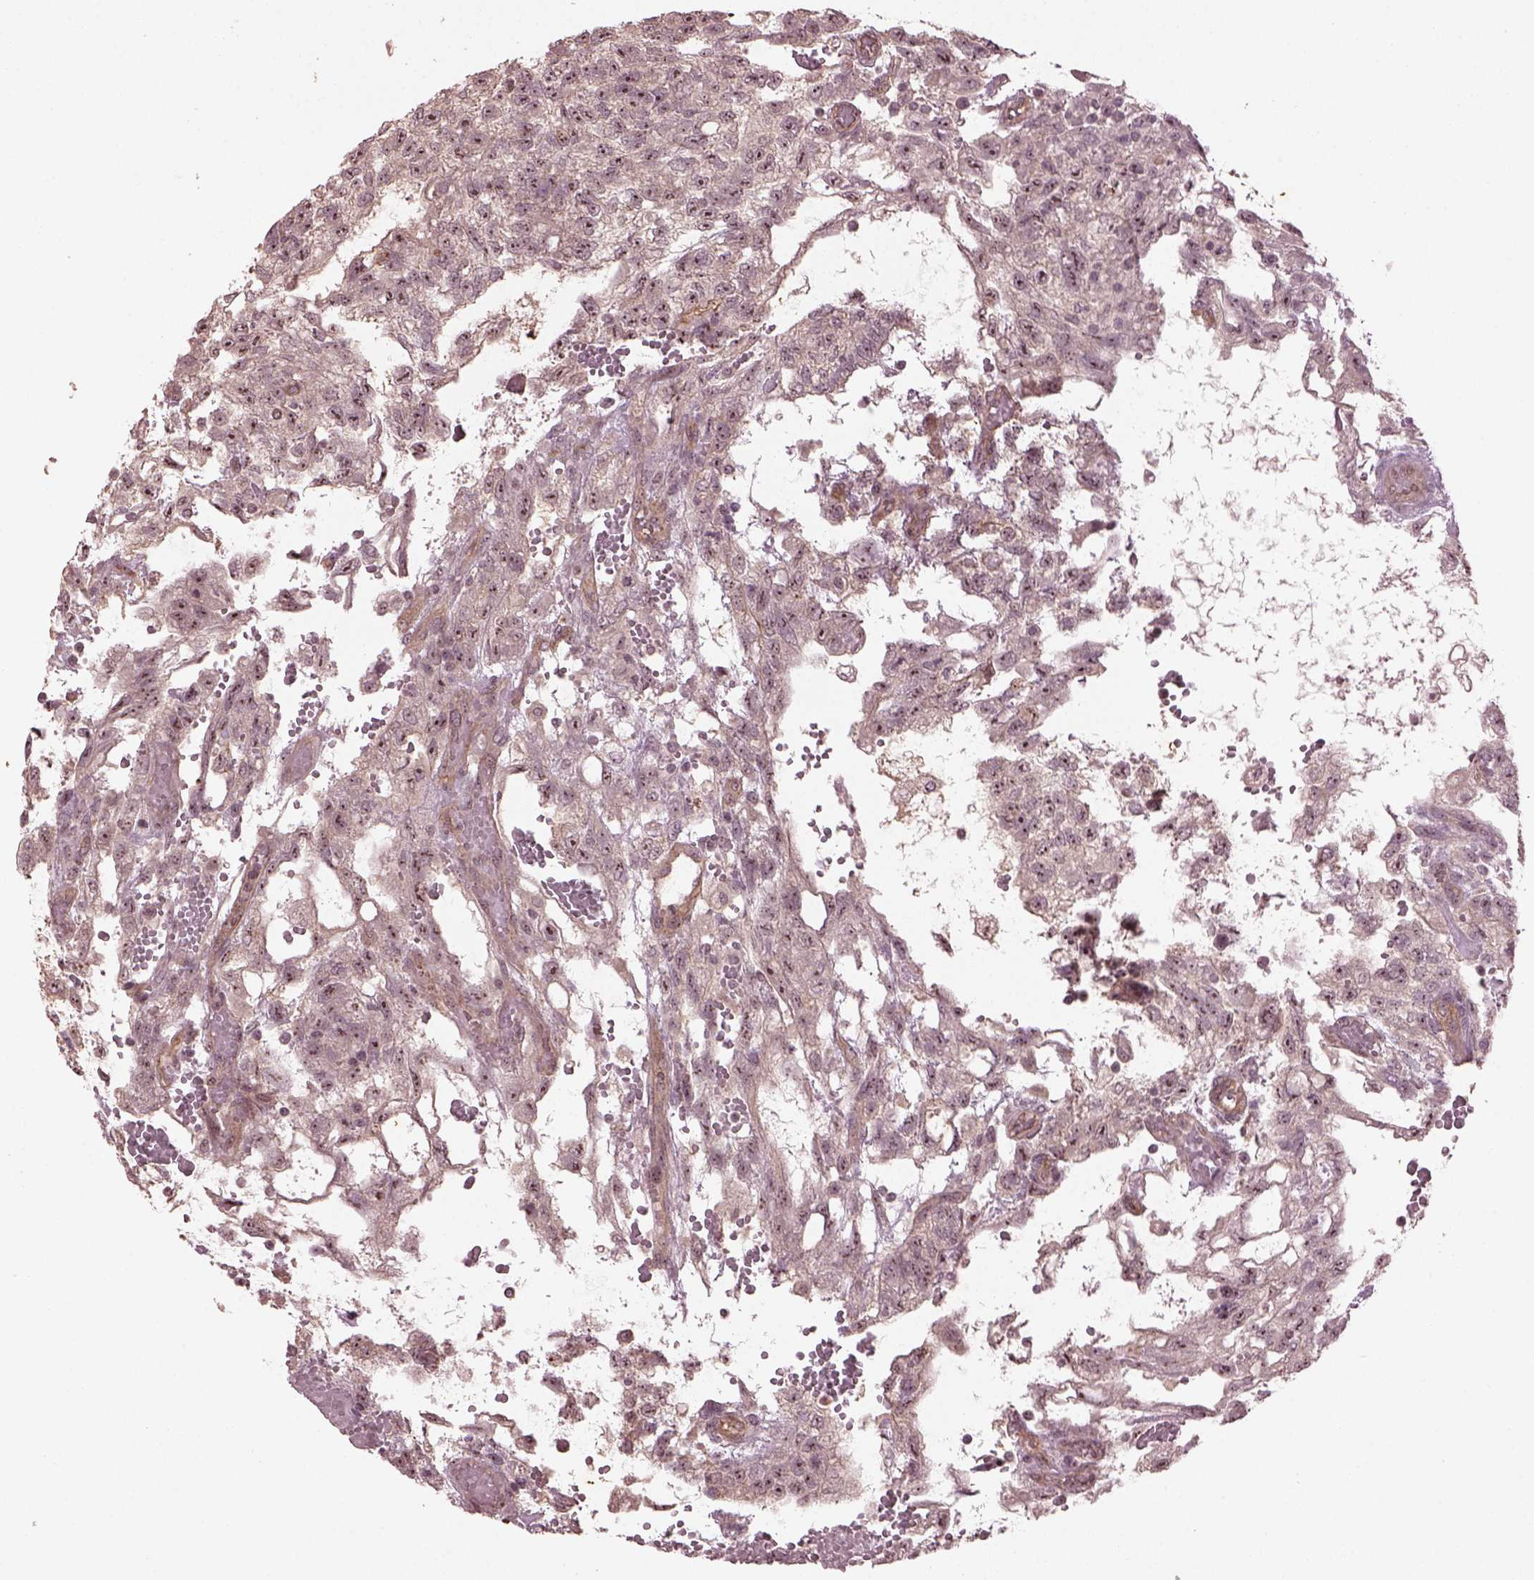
{"staining": {"intensity": "moderate", "quantity": ">75%", "location": "nuclear"}, "tissue": "testis cancer", "cell_type": "Tumor cells", "image_type": "cancer", "snomed": [{"axis": "morphology", "description": "Carcinoma, Embryonal, NOS"}, {"axis": "topography", "description": "Testis"}], "caption": "A micrograph of embryonal carcinoma (testis) stained for a protein demonstrates moderate nuclear brown staining in tumor cells. (IHC, brightfield microscopy, high magnification).", "gene": "GNRH1", "patient": {"sex": "male", "age": 32}}